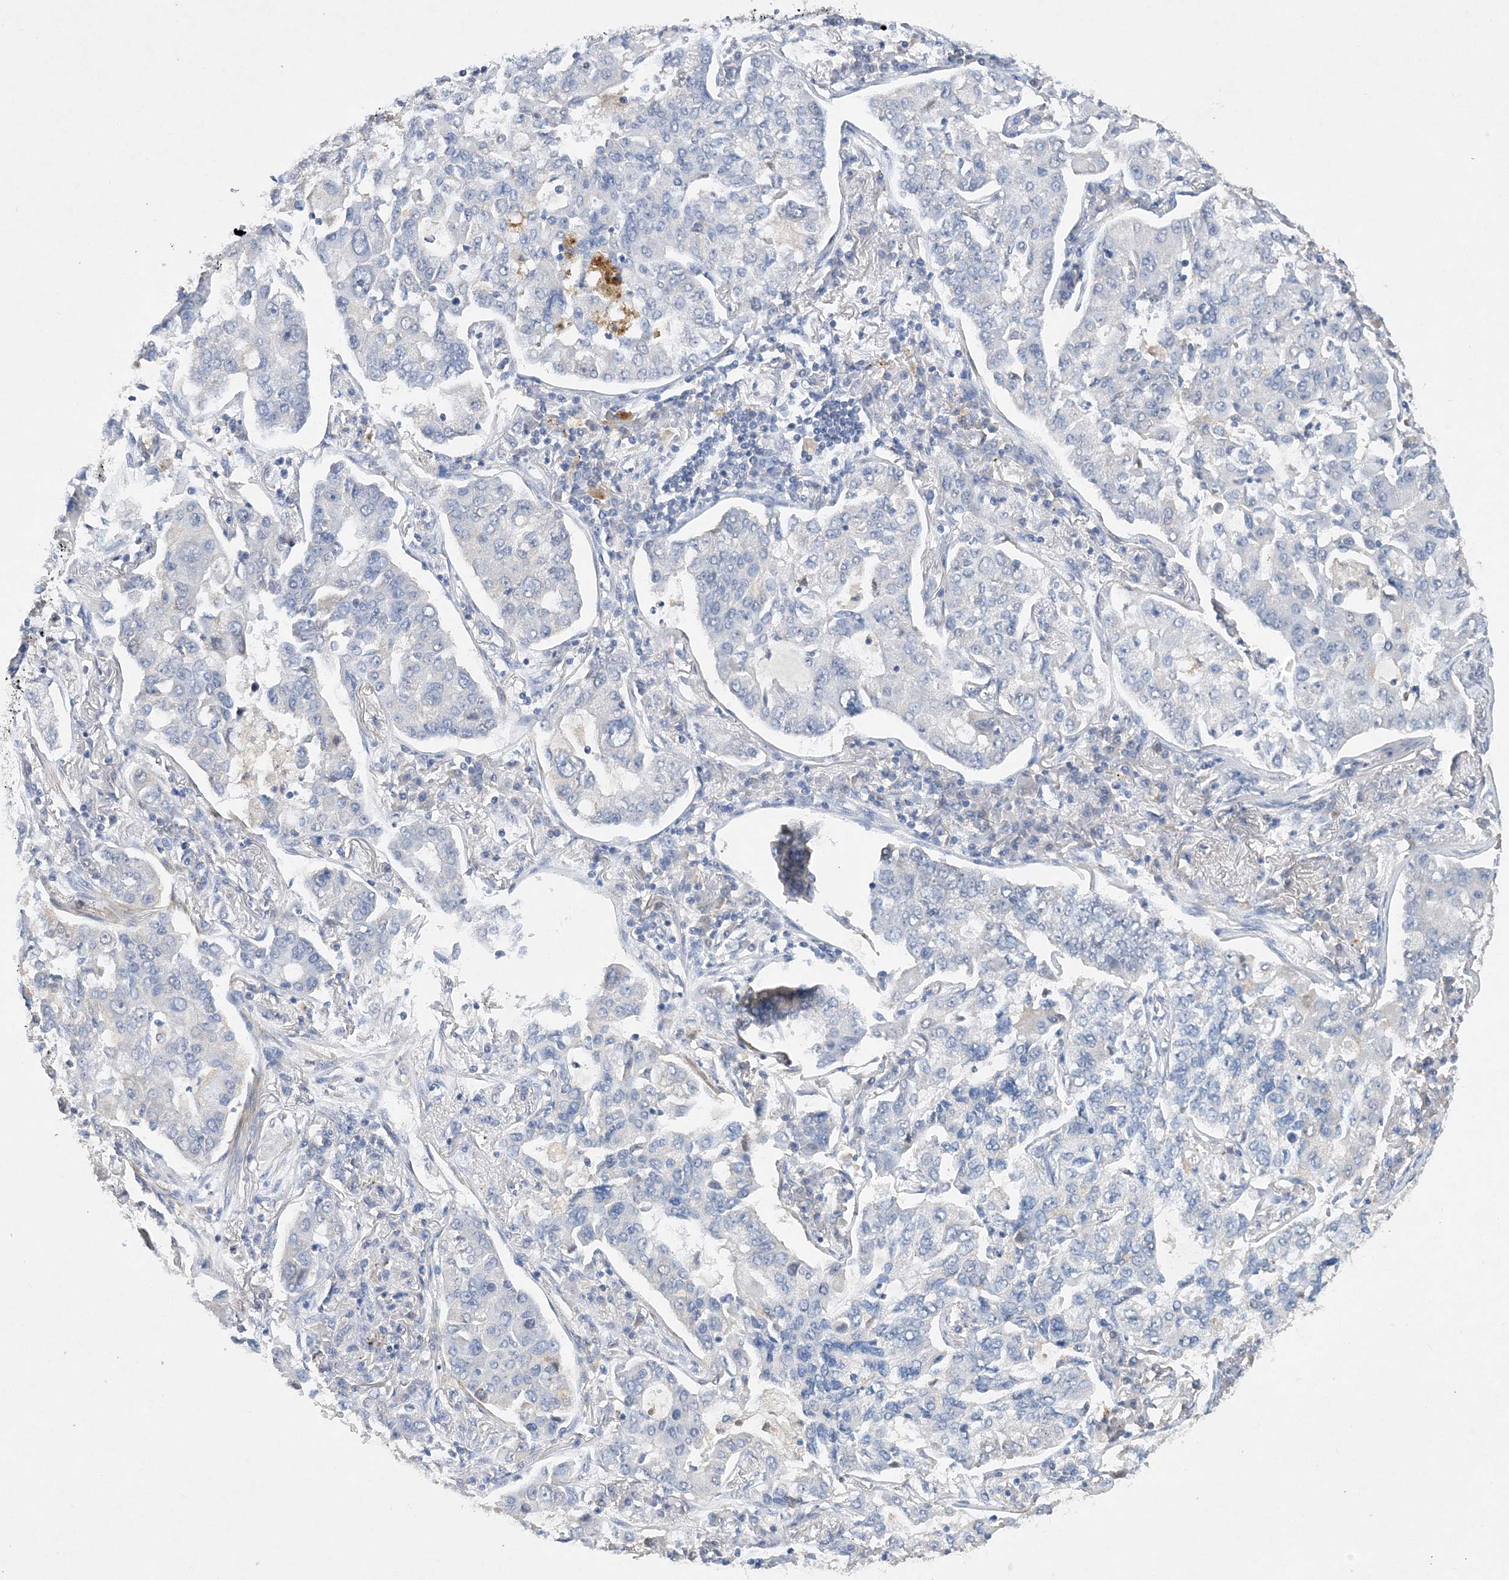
{"staining": {"intensity": "negative", "quantity": "none", "location": "none"}, "tissue": "lung cancer", "cell_type": "Tumor cells", "image_type": "cancer", "snomed": [{"axis": "morphology", "description": "Adenocarcinoma, NOS"}, {"axis": "topography", "description": "Lung"}], "caption": "Tumor cells show no significant protein expression in adenocarcinoma (lung).", "gene": "C11orf58", "patient": {"sex": "male", "age": 49}}